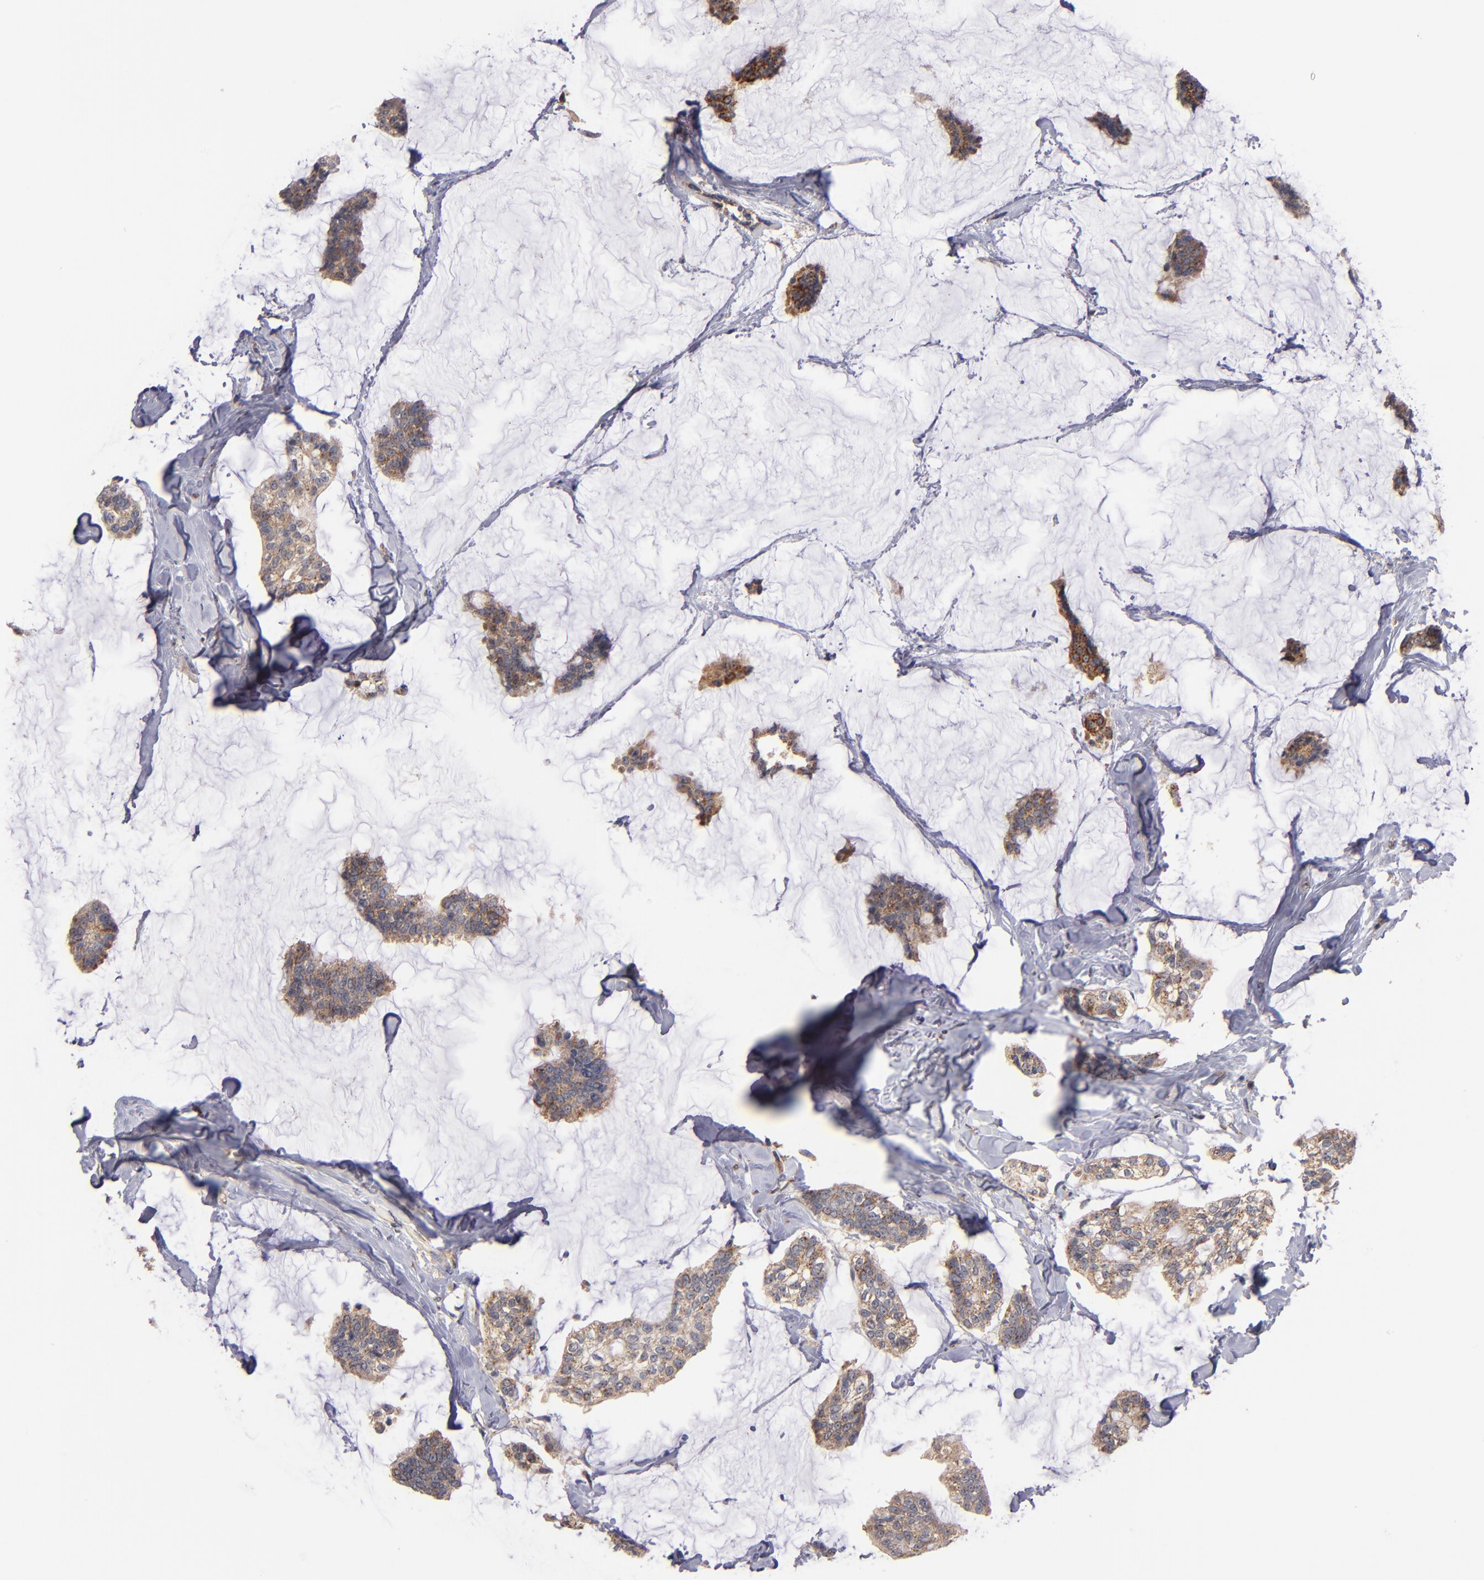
{"staining": {"intensity": "weak", "quantity": ">75%", "location": "cytoplasmic/membranous"}, "tissue": "breast cancer", "cell_type": "Tumor cells", "image_type": "cancer", "snomed": [{"axis": "morphology", "description": "Duct carcinoma"}, {"axis": "topography", "description": "Breast"}], "caption": "Protein positivity by immunohistochemistry shows weak cytoplasmic/membranous positivity in about >75% of tumor cells in breast cancer (invasive ductal carcinoma).", "gene": "DIABLO", "patient": {"sex": "female", "age": 93}}